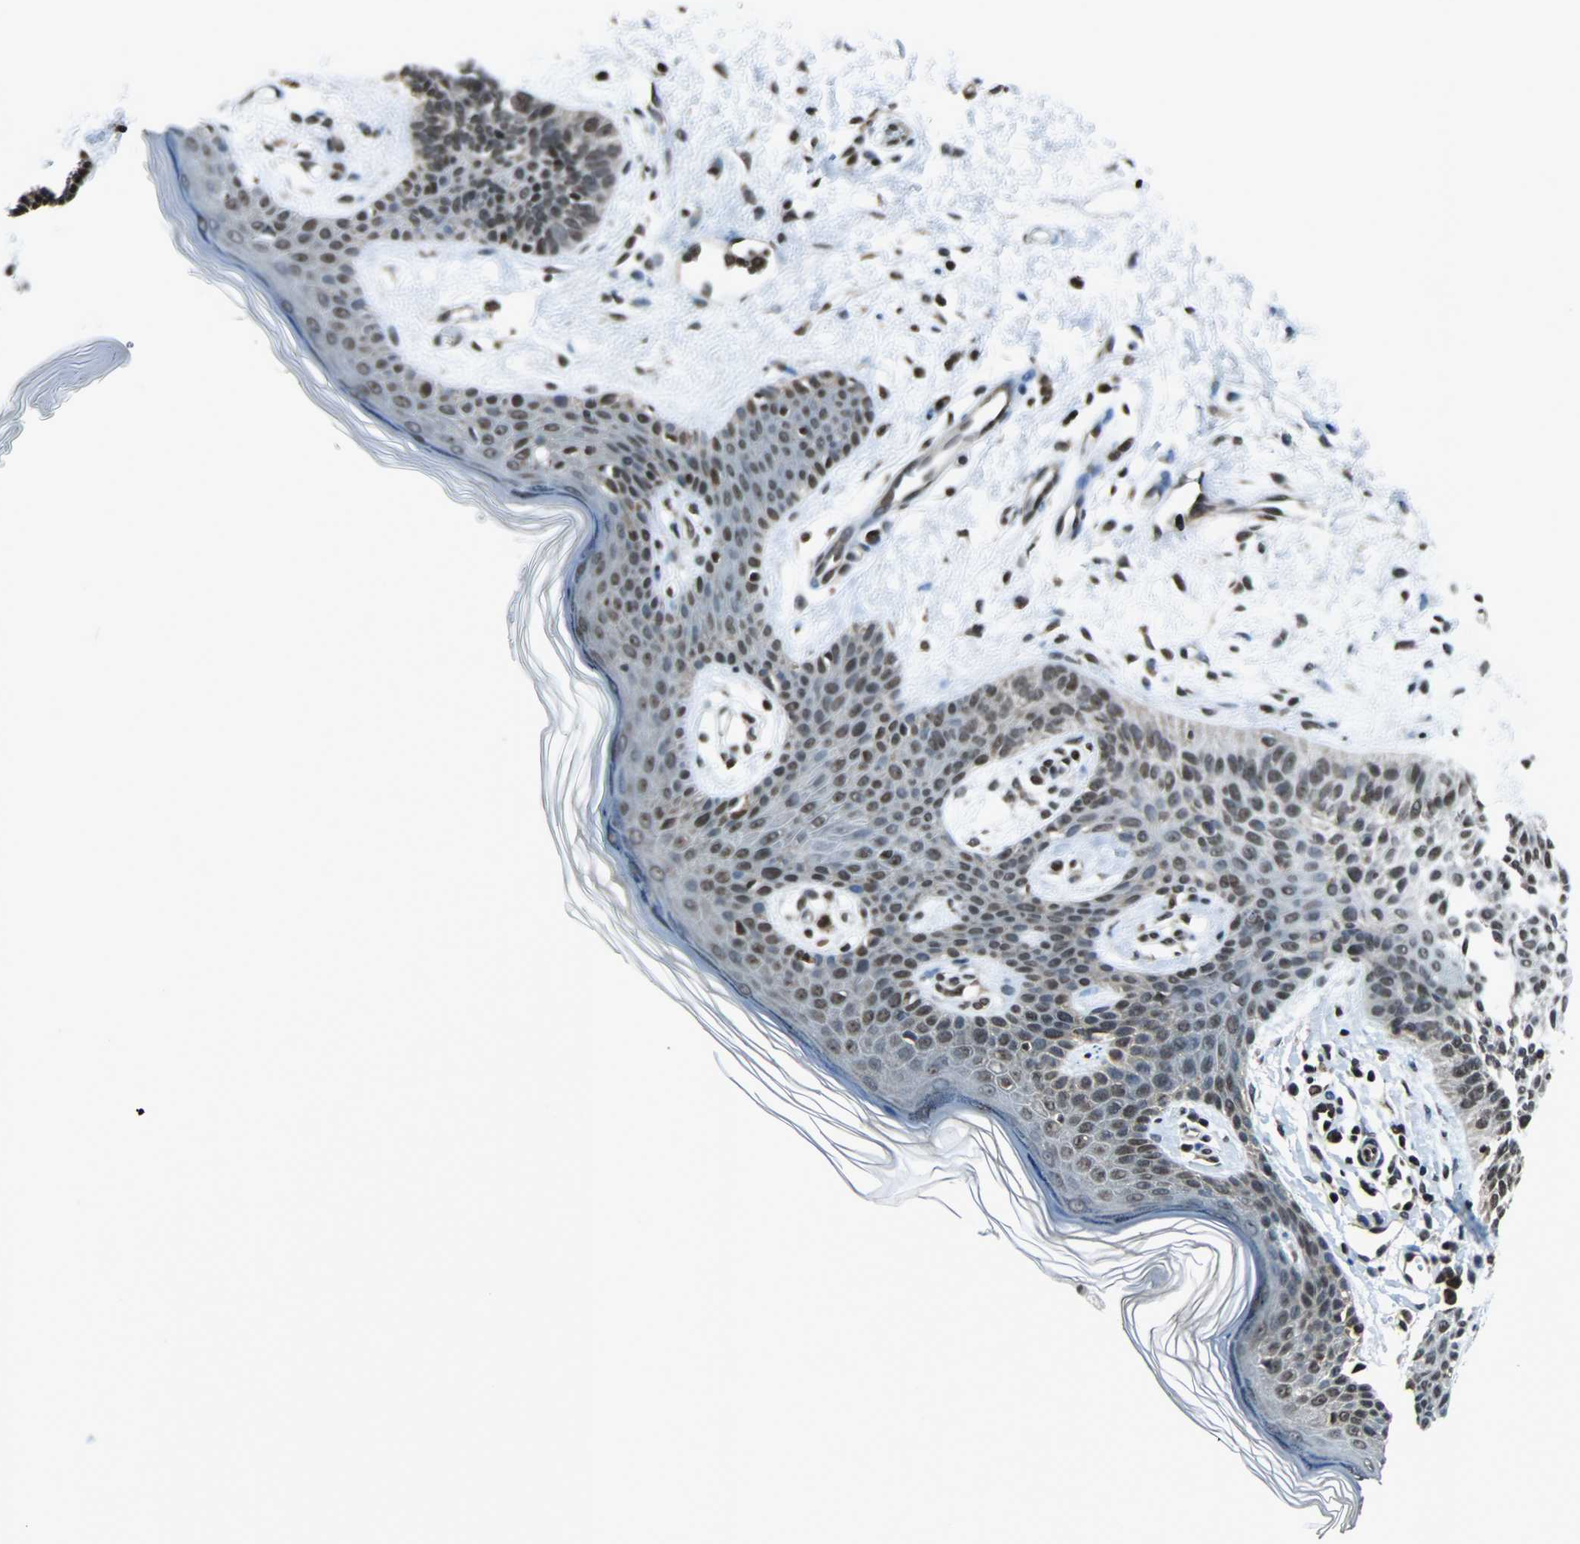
{"staining": {"intensity": "moderate", "quantity": ">75%", "location": "nuclear"}, "tissue": "skin cancer", "cell_type": "Tumor cells", "image_type": "cancer", "snomed": [{"axis": "morphology", "description": "Normal tissue, NOS"}, {"axis": "morphology", "description": "Basal cell carcinoma"}, {"axis": "topography", "description": "Skin"}], "caption": "Immunohistochemistry photomicrograph of neoplastic tissue: human skin cancer stained using immunohistochemistry (IHC) demonstrates medium levels of moderate protein expression localized specifically in the nuclear of tumor cells, appearing as a nuclear brown color.", "gene": "REST", "patient": {"sex": "female", "age": 69}}